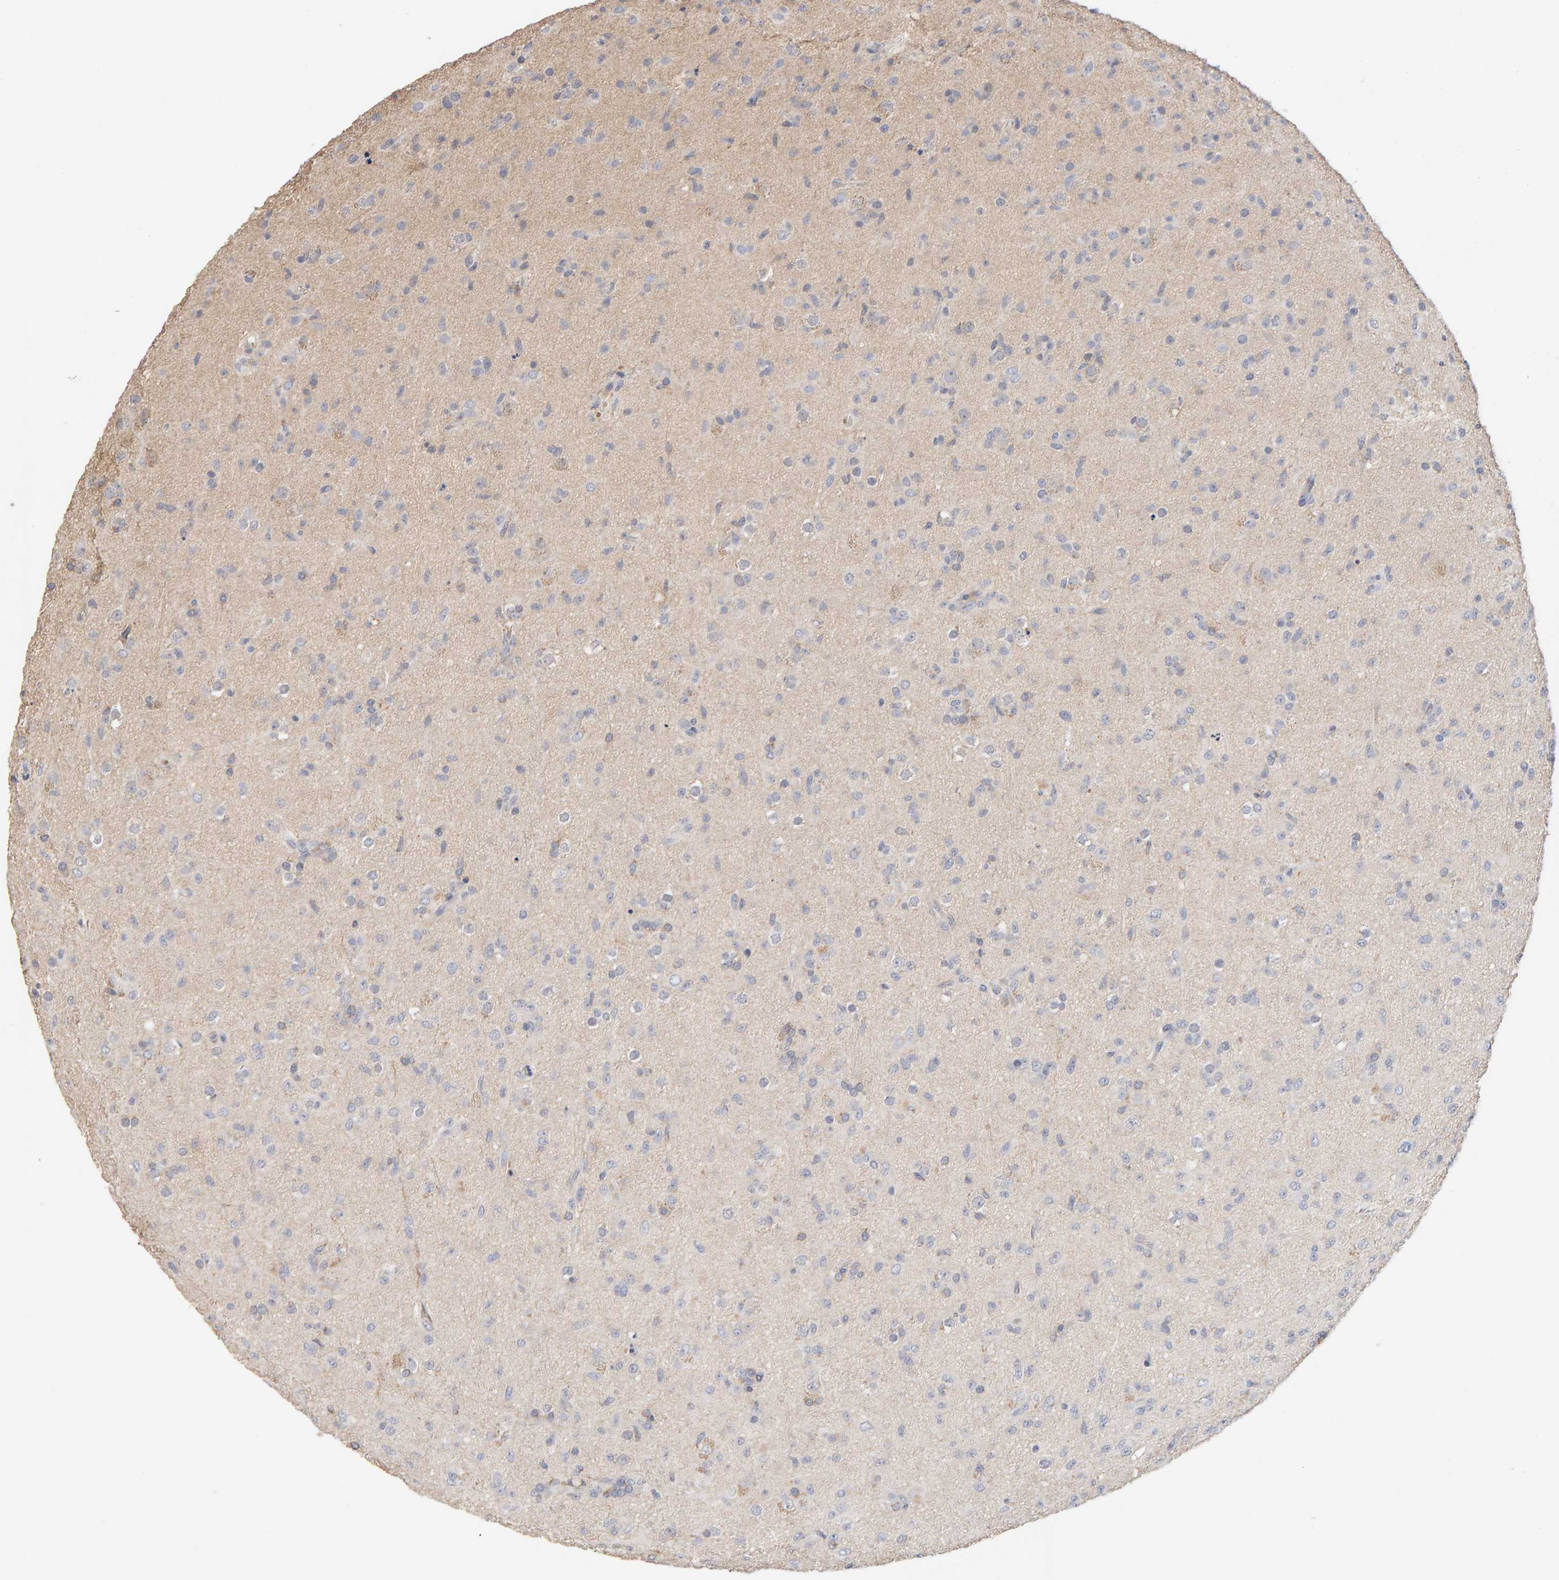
{"staining": {"intensity": "negative", "quantity": "none", "location": "none"}, "tissue": "glioma", "cell_type": "Tumor cells", "image_type": "cancer", "snomed": [{"axis": "morphology", "description": "Glioma, malignant, Low grade"}, {"axis": "topography", "description": "Brain"}], "caption": "High magnification brightfield microscopy of malignant low-grade glioma stained with DAB (brown) and counterstained with hematoxylin (blue): tumor cells show no significant positivity. (DAB (3,3'-diaminobenzidine) immunohistochemistry visualized using brightfield microscopy, high magnification).", "gene": "SGPL1", "patient": {"sex": "male", "age": 65}}